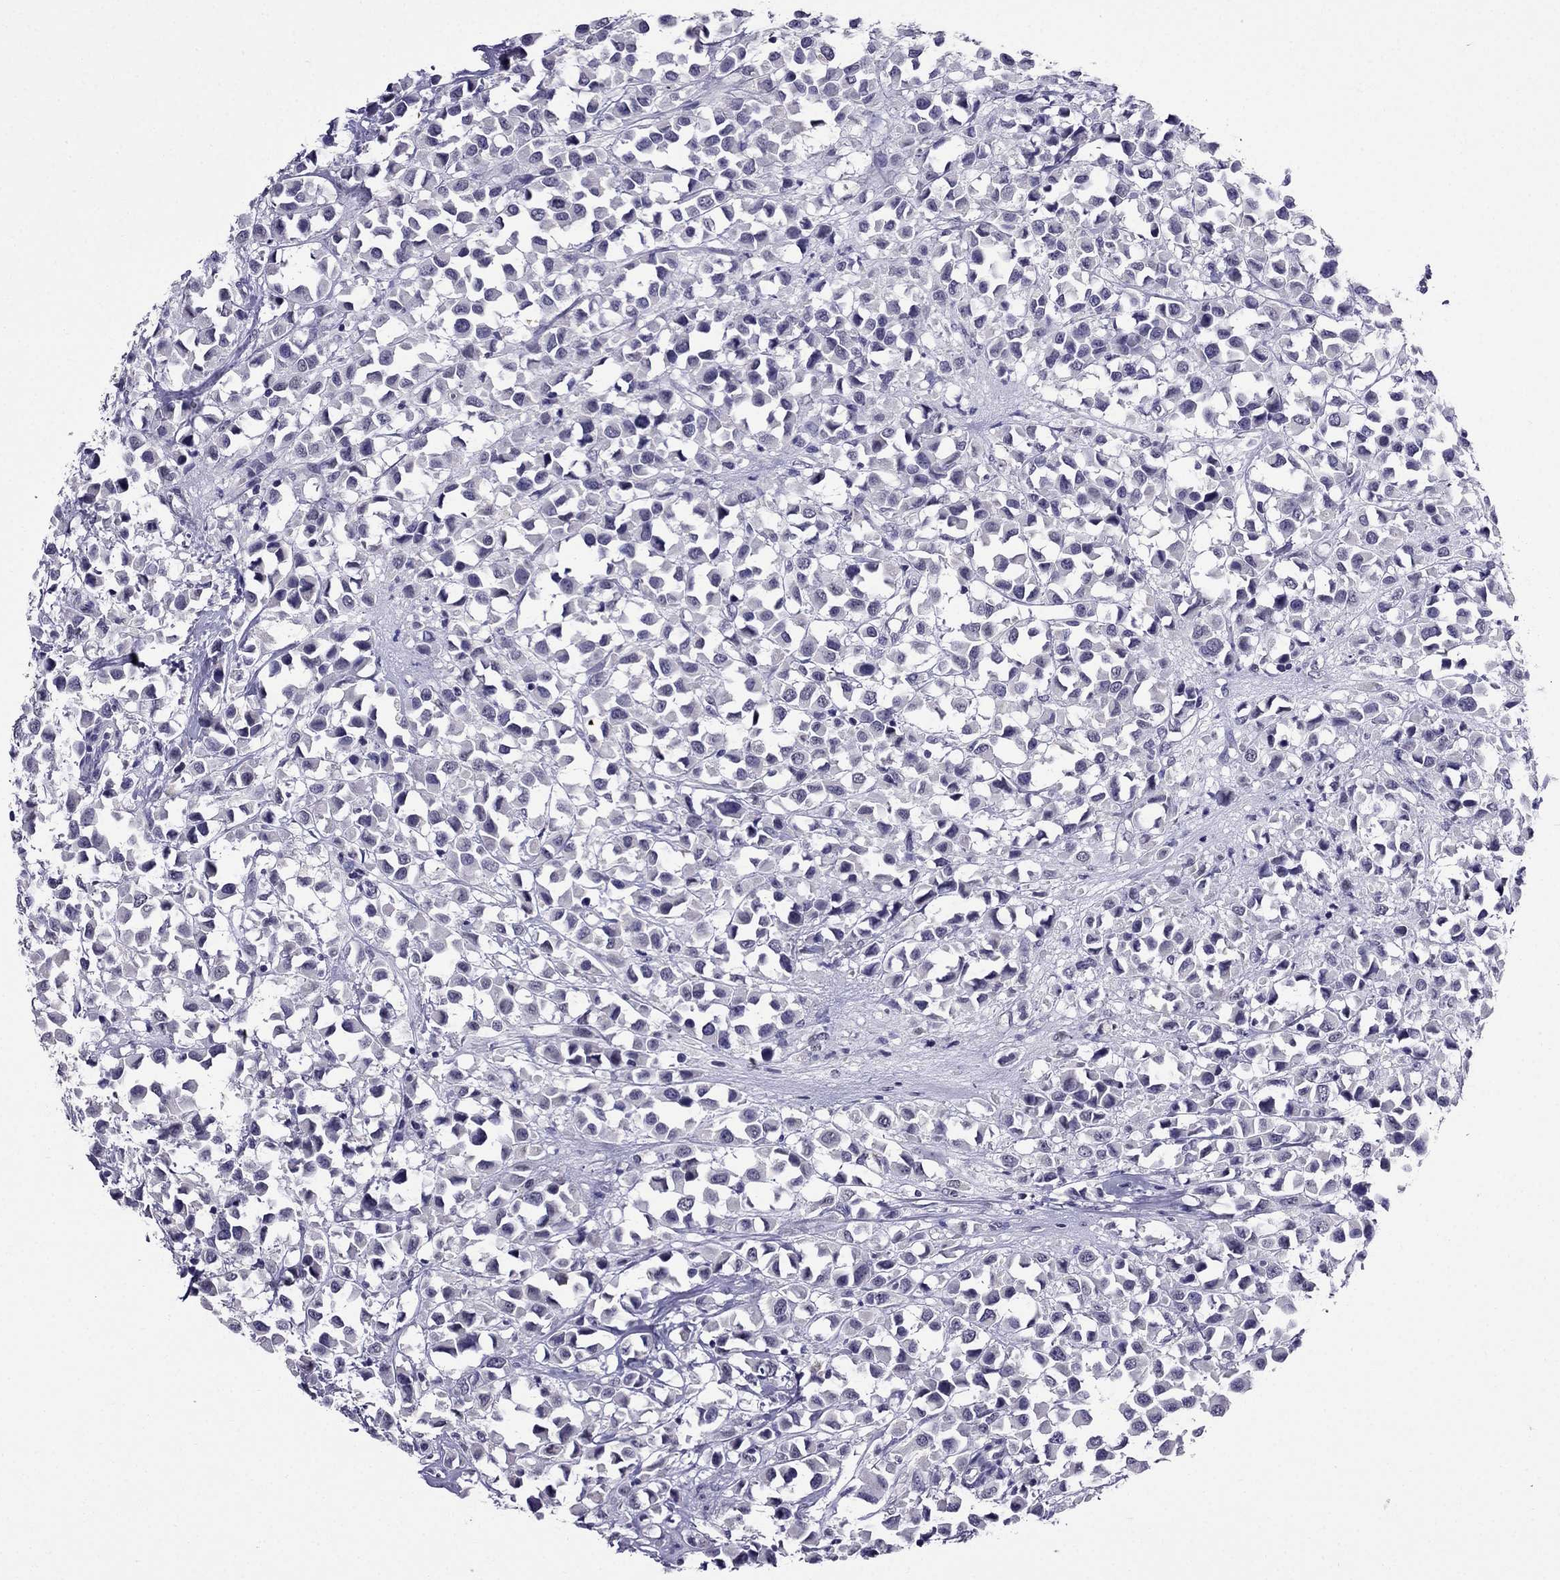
{"staining": {"intensity": "negative", "quantity": "none", "location": "none"}, "tissue": "breast cancer", "cell_type": "Tumor cells", "image_type": "cancer", "snomed": [{"axis": "morphology", "description": "Duct carcinoma"}, {"axis": "topography", "description": "Breast"}], "caption": "A micrograph of breast infiltrating ductal carcinoma stained for a protein demonstrates no brown staining in tumor cells.", "gene": "OLFM4", "patient": {"sex": "female", "age": 61}}